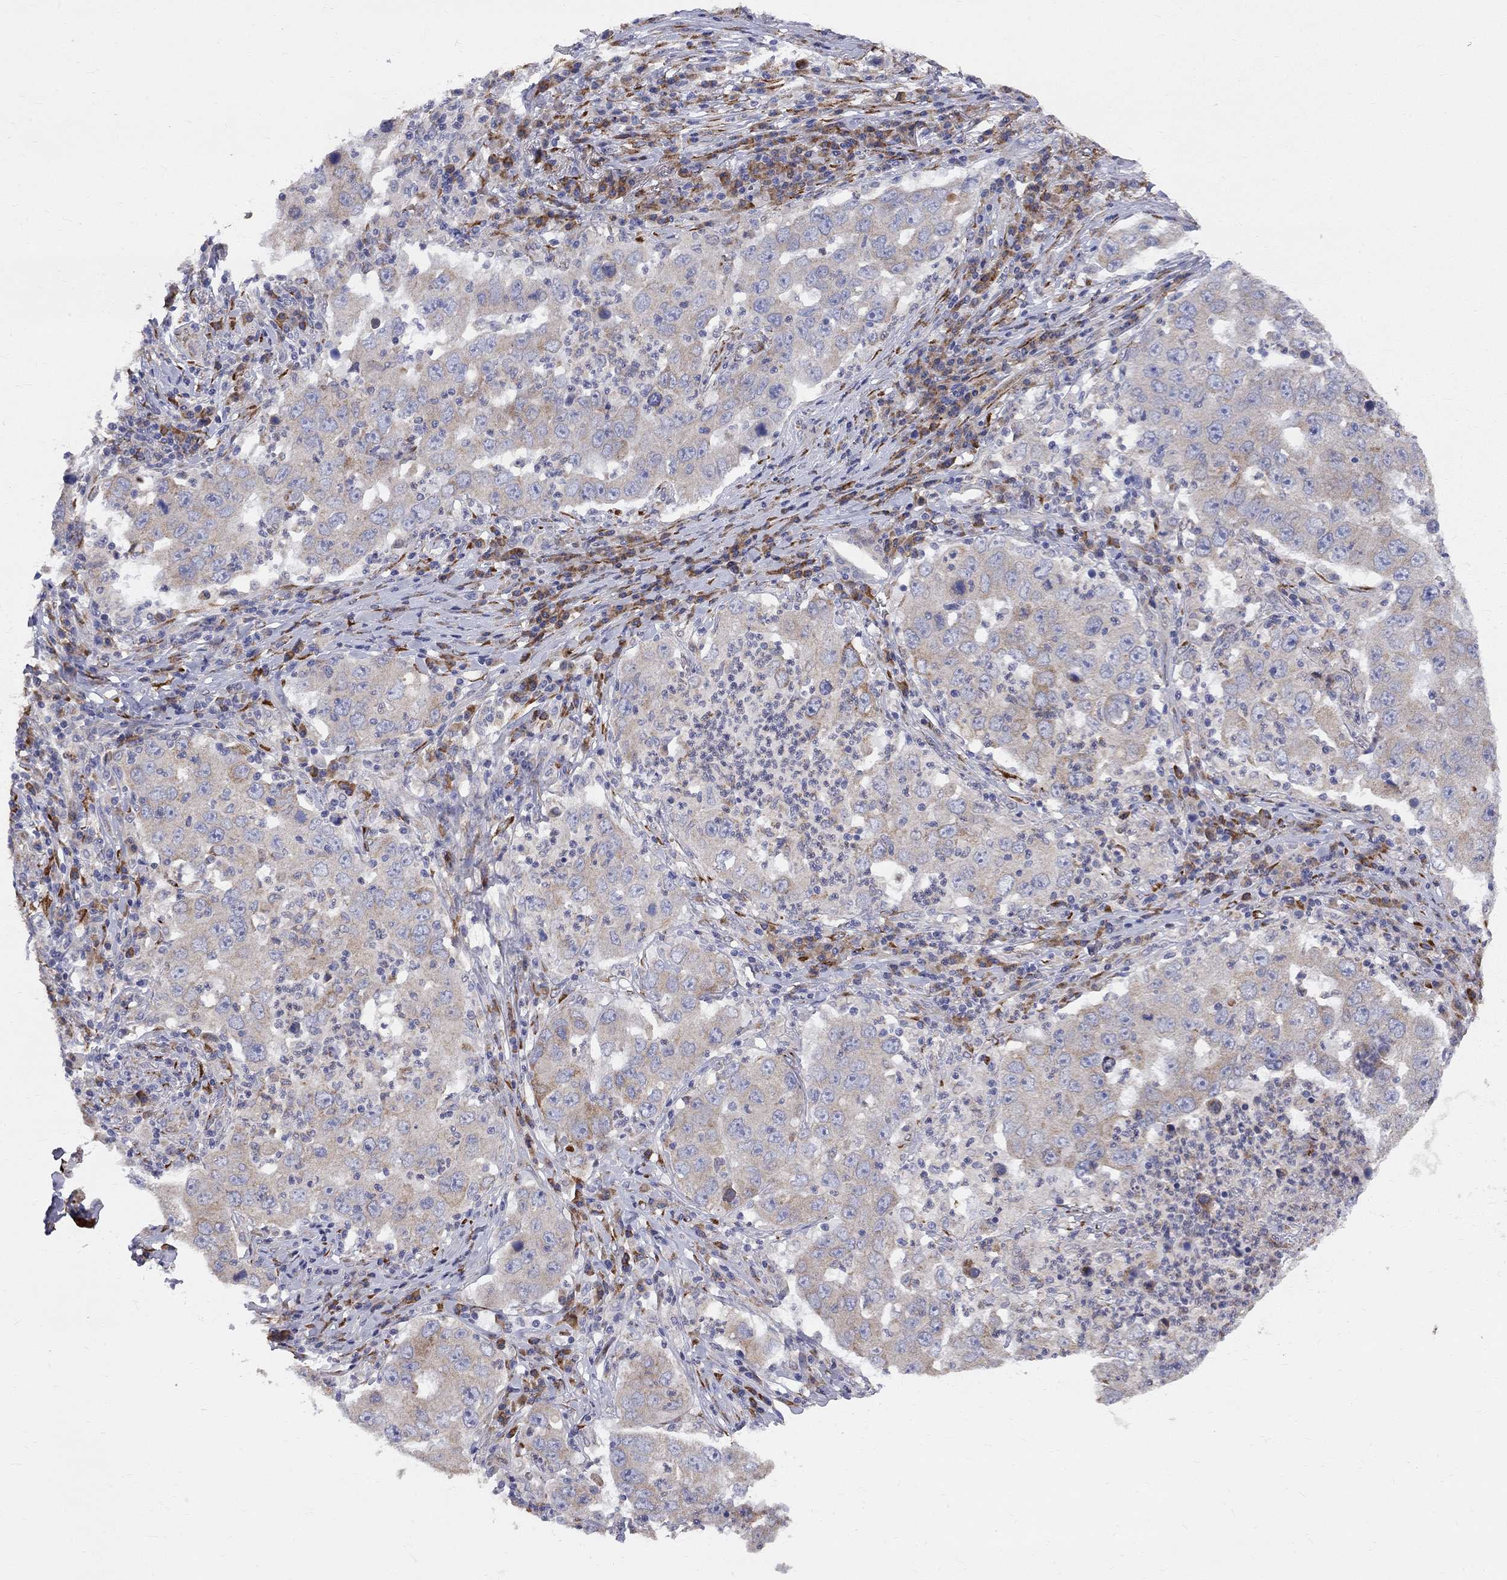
{"staining": {"intensity": "negative", "quantity": "none", "location": "none"}, "tissue": "lung cancer", "cell_type": "Tumor cells", "image_type": "cancer", "snomed": [{"axis": "morphology", "description": "Adenocarcinoma, NOS"}, {"axis": "topography", "description": "Lung"}], "caption": "The IHC histopathology image has no significant expression in tumor cells of lung cancer tissue.", "gene": "CASTOR1", "patient": {"sex": "male", "age": 73}}